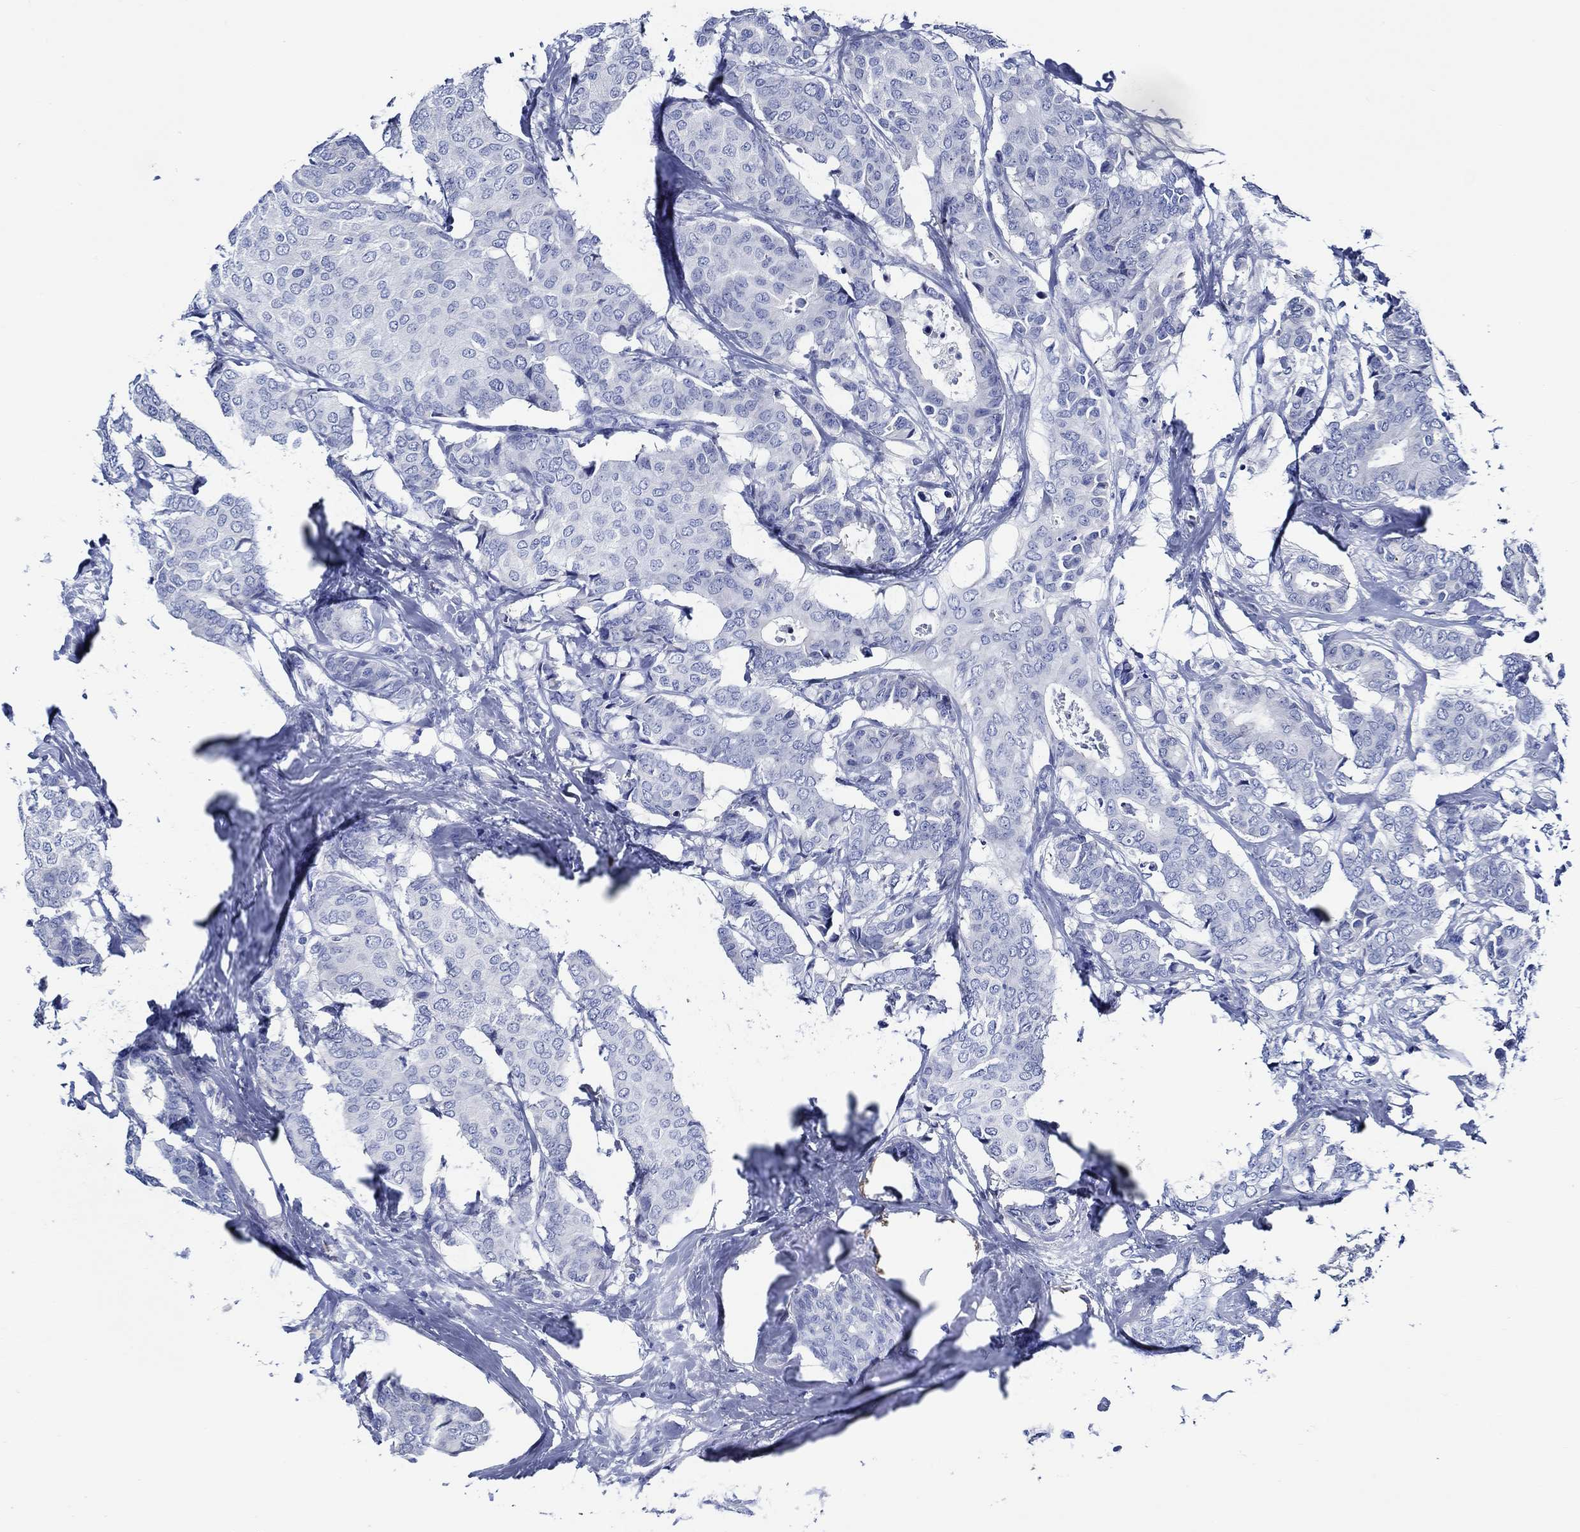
{"staining": {"intensity": "negative", "quantity": "none", "location": "none"}, "tissue": "breast cancer", "cell_type": "Tumor cells", "image_type": "cancer", "snomed": [{"axis": "morphology", "description": "Duct carcinoma"}, {"axis": "topography", "description": "Breast"}], "caption": "Breast cancer was stained to show a protein in brown. There is no significant positivity in tumor cells. (DAB (3,3'-diaminobenzidine) immunohistochemistry with hematoxylin counter stain).", "gene": "WDR62", "patient": {"sex": "female", "age": 75}}